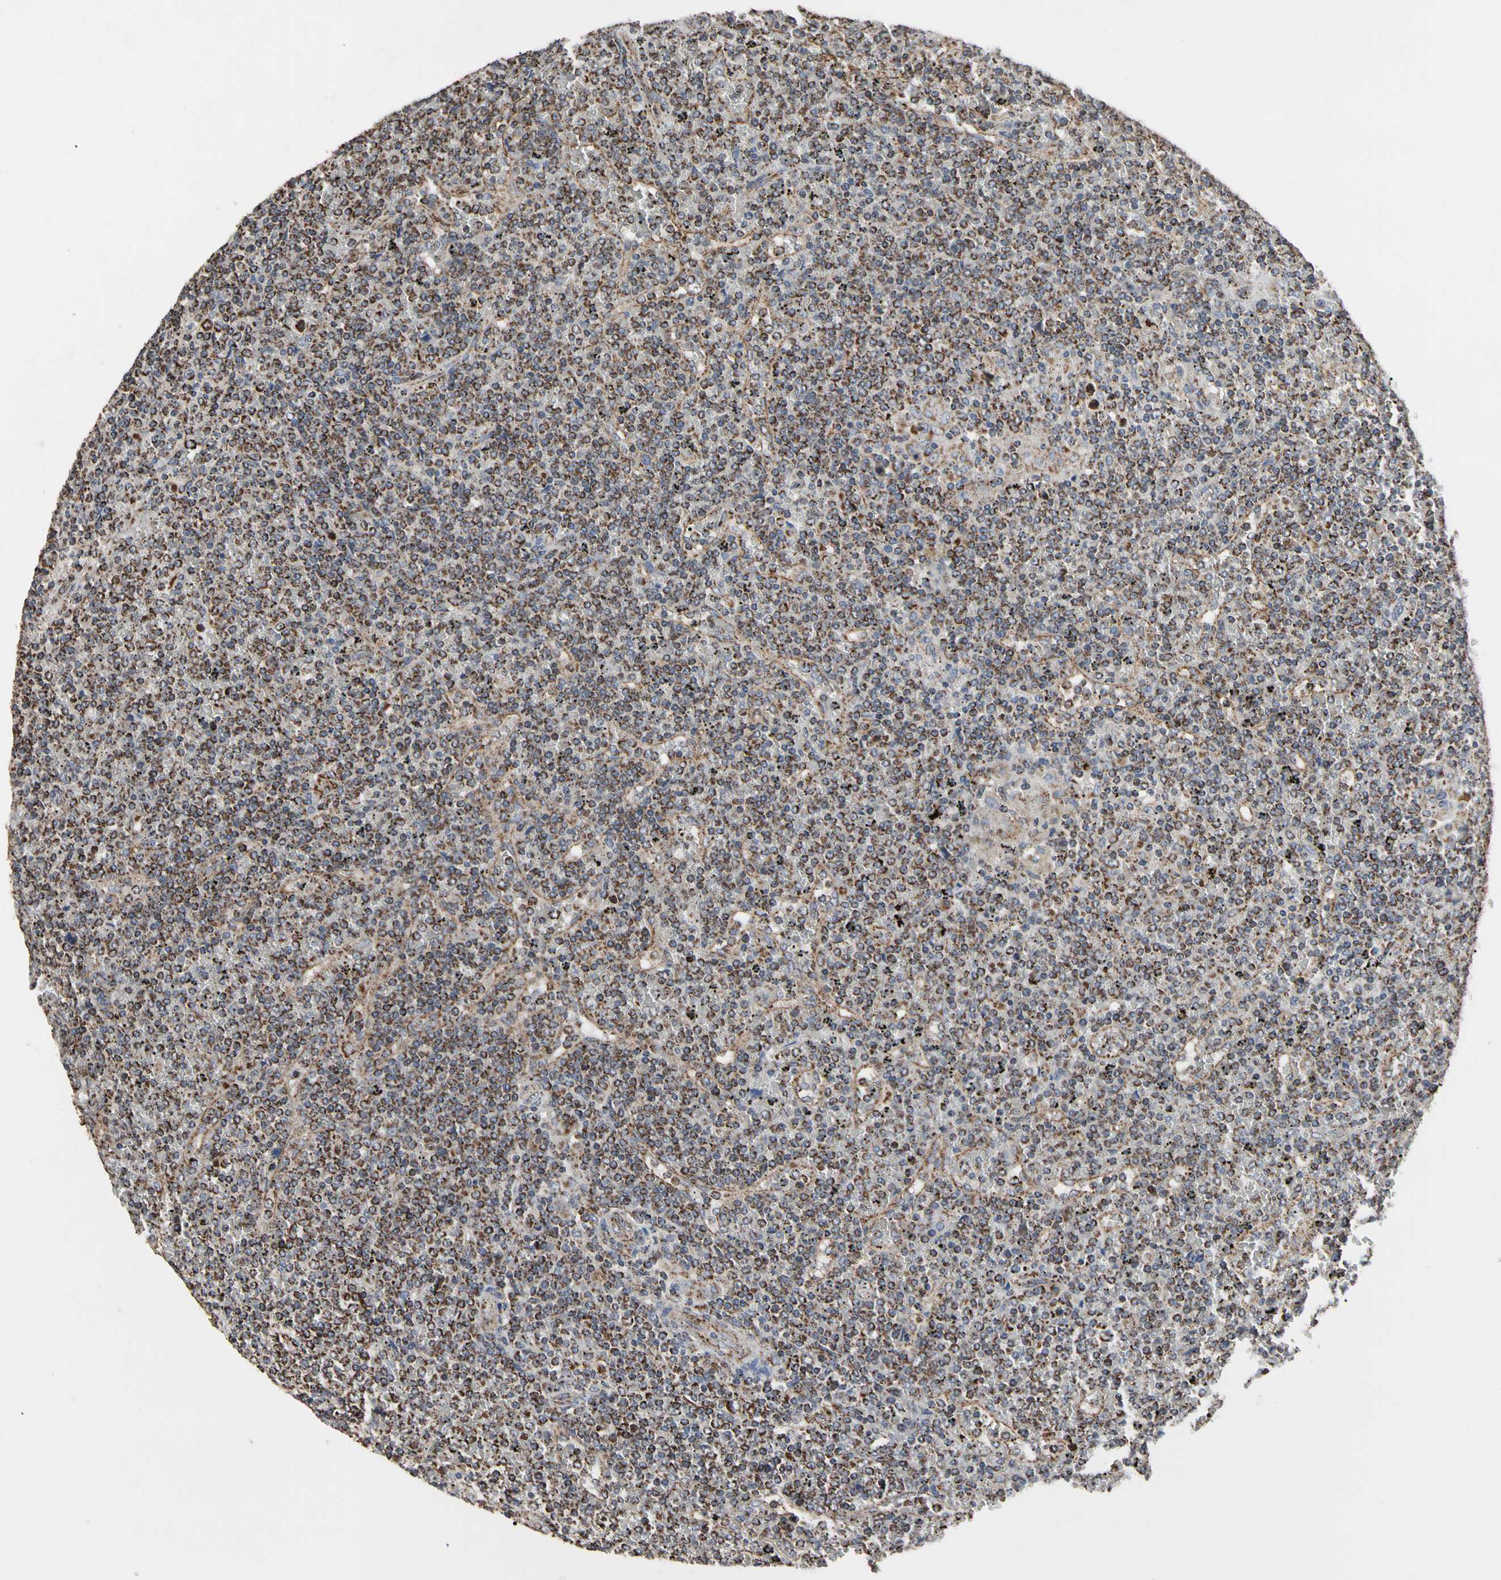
{"staining": {"intensity": "strong", "quantity": ">75%", "location": "cytoplasmic/membranous"}, "tissue": "lymphoma", "cell_type": "Tumor cells", "image_type": "cancer", "snomed": [{"axis": "morphology", "description": "Malignant lymphoma, non-Hodgkin's type, Low grade"}, {"axis": "topography", "description": "Spleen"}], "caption": "Malignant lymphoma, non-Hodgkin's type (low-grade) stained with IHC shows strong cytoplasmic/membranous expression in about >75% of tumor cells.", "gene": "FAM110B", "patient": {"sex": "female", "age": 19}}